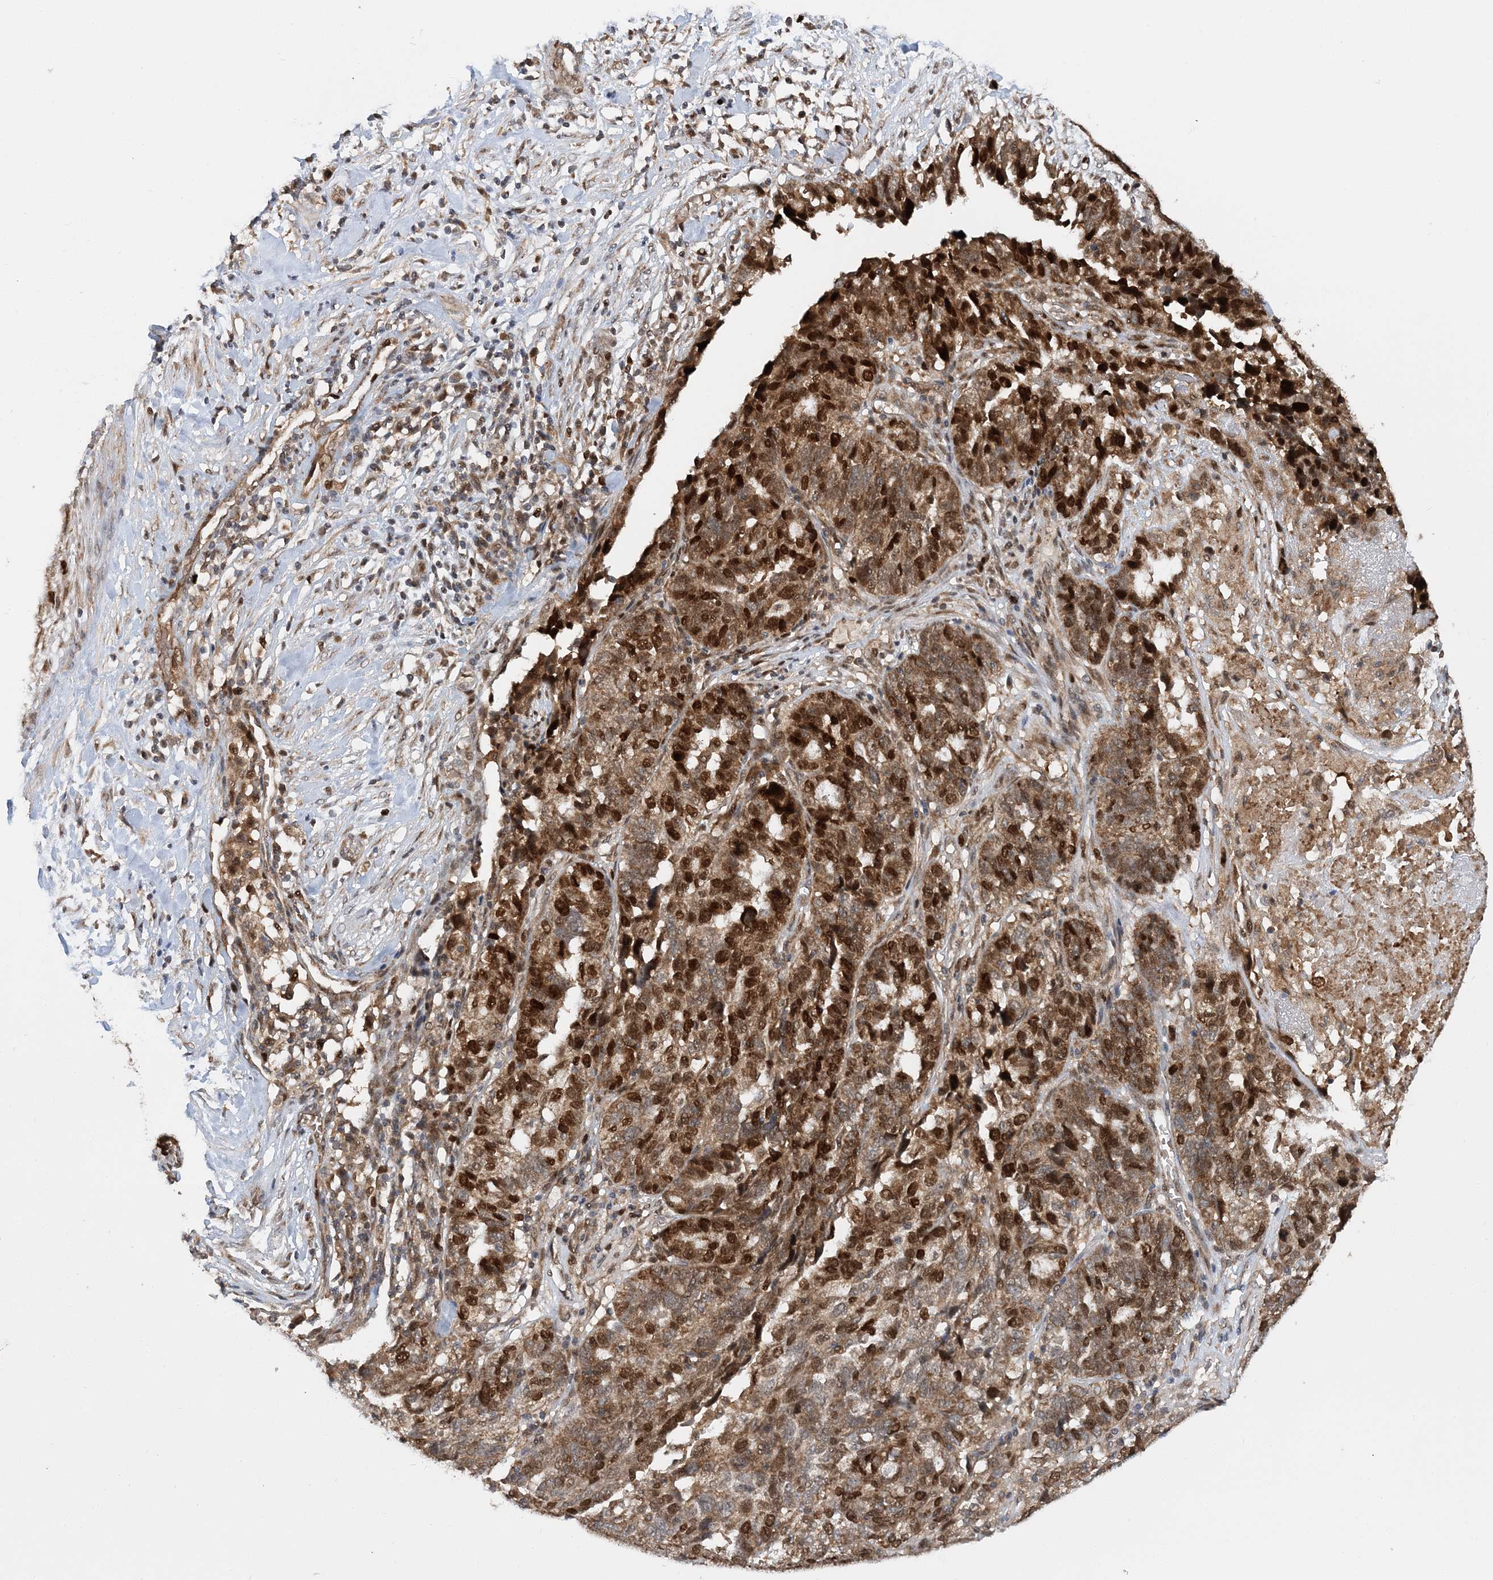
{"staining": {"intensity": "strong", "quantity": ">75%", "location": "cytoplasmic/membranous,nuclear"}, "tissue": "ovarian cancer", "cell_type": "Tumor cells", "image_type": "cancer", "snomed": [{"axis": "morphology", "description": "Cystadenocarcinoma, serous, NOS"}, {"axis": "topography", "description": "Ovary"}], "caption": "Human serous cystadenocarcinoma (ovarian) stained for a protein (brown) shows strong cytoplasmic/membranous and nuclear positive positivity in approximately >75% of tumor cells.", "gene": "KIF4A", "patient": {"sex": "female", "age": 59}}